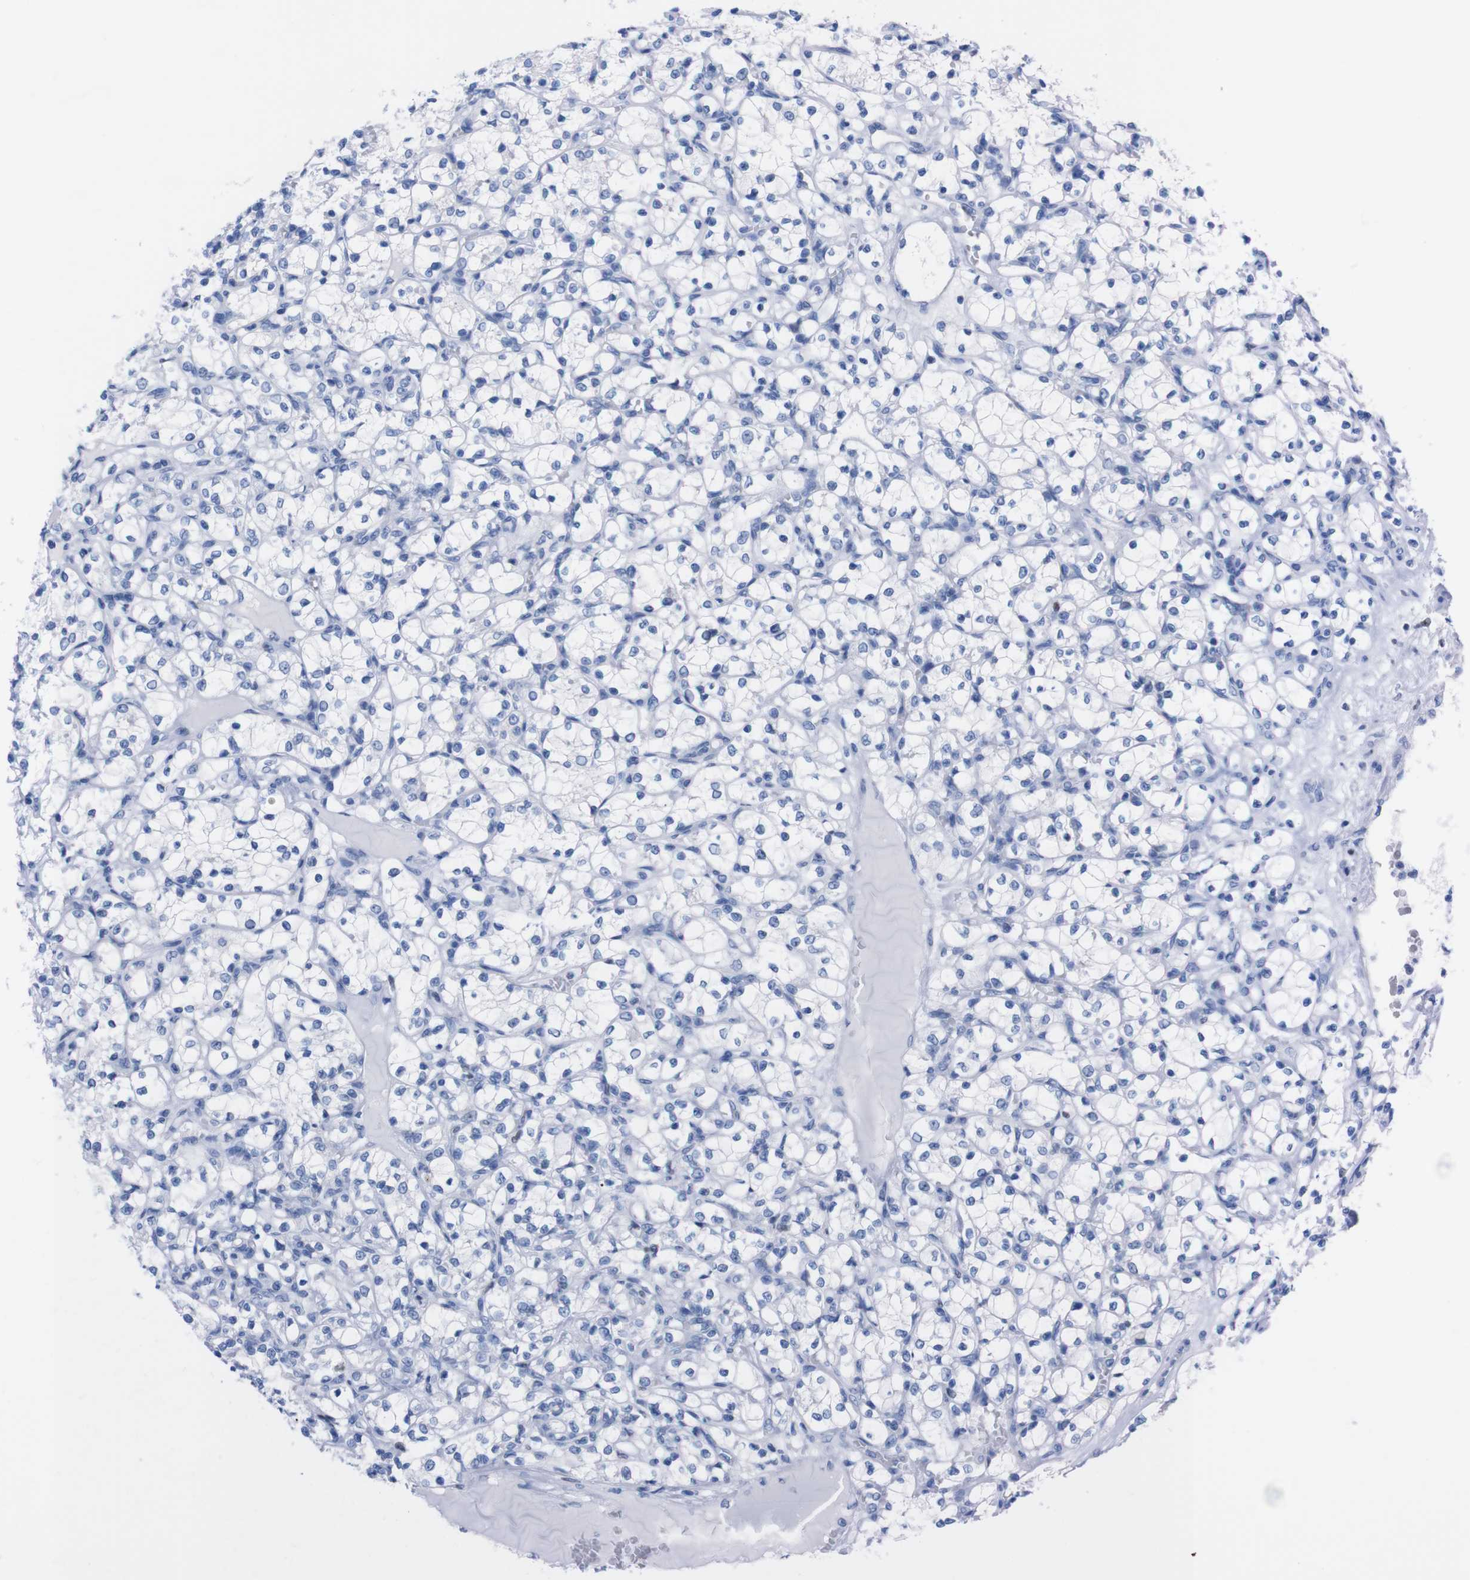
{"staining": {"intensity": "negative", "quantity": "none", "location": "none"}, "tissue": "renal cancer", "cell_type": "Tumor cells", "image_type": "cancer", "snomed": [{"axis": "morphology", "description": "Adenocarcinoma, NOS"}, {"axis": "topography", "description": "Kidney"}], "caption": "Tumor cells are negative for brown protein staining in renal adenocarcinoma.", "gene": "P2RY12", "patient": {"sex": "female", "age": 69}}